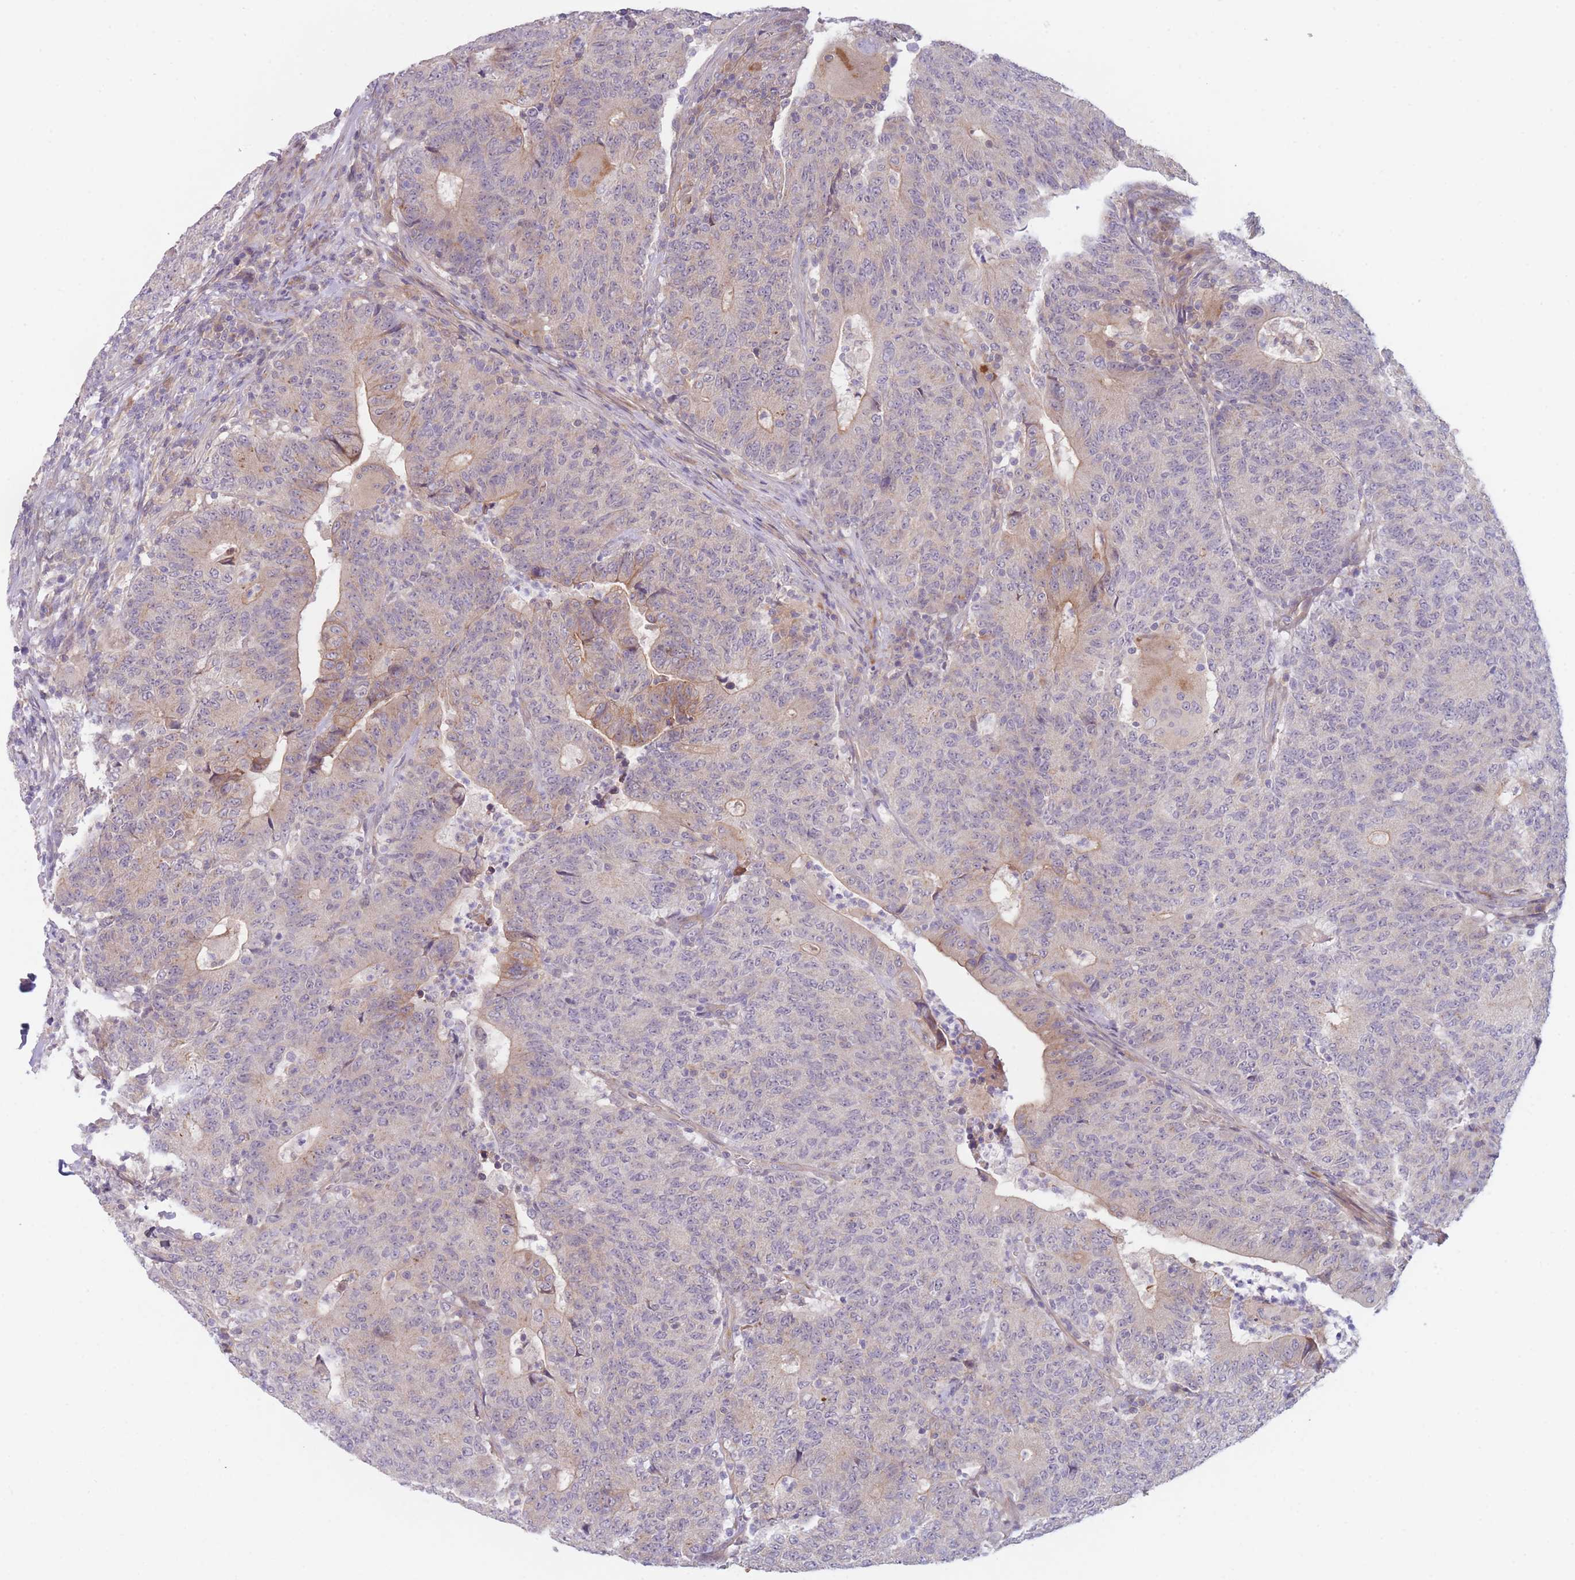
{"staining": {"intensity": "weak", "quantity": "<25%", "location": "cytoplasmic/membranous"}, "tissue": "colorectal cancer", "cell_type": "Tumor cells", "image_type": "cancer", "snomed": [{"axis": "morphology", "description": "Adenocarcinoma, NOS"}, {"axis": "topography", "description": "Colon"}], "caption": "High magnification brightfield microscopy of colorectal adenocarcinoma stained with DAB (3,3'-diaminobenzidine) (brown) and counterstained with hematoxylin (blue): tumor cells show no significant staining. Brightfield microscopy of immunohistochemistry (IHC) stained with DAB (3,3'-diaminobenzidine) (brown) and hematoxylin (blue), captured at high magnification.", "gene": "WDR93", "patient": {"sex": "female", "age": 75}}